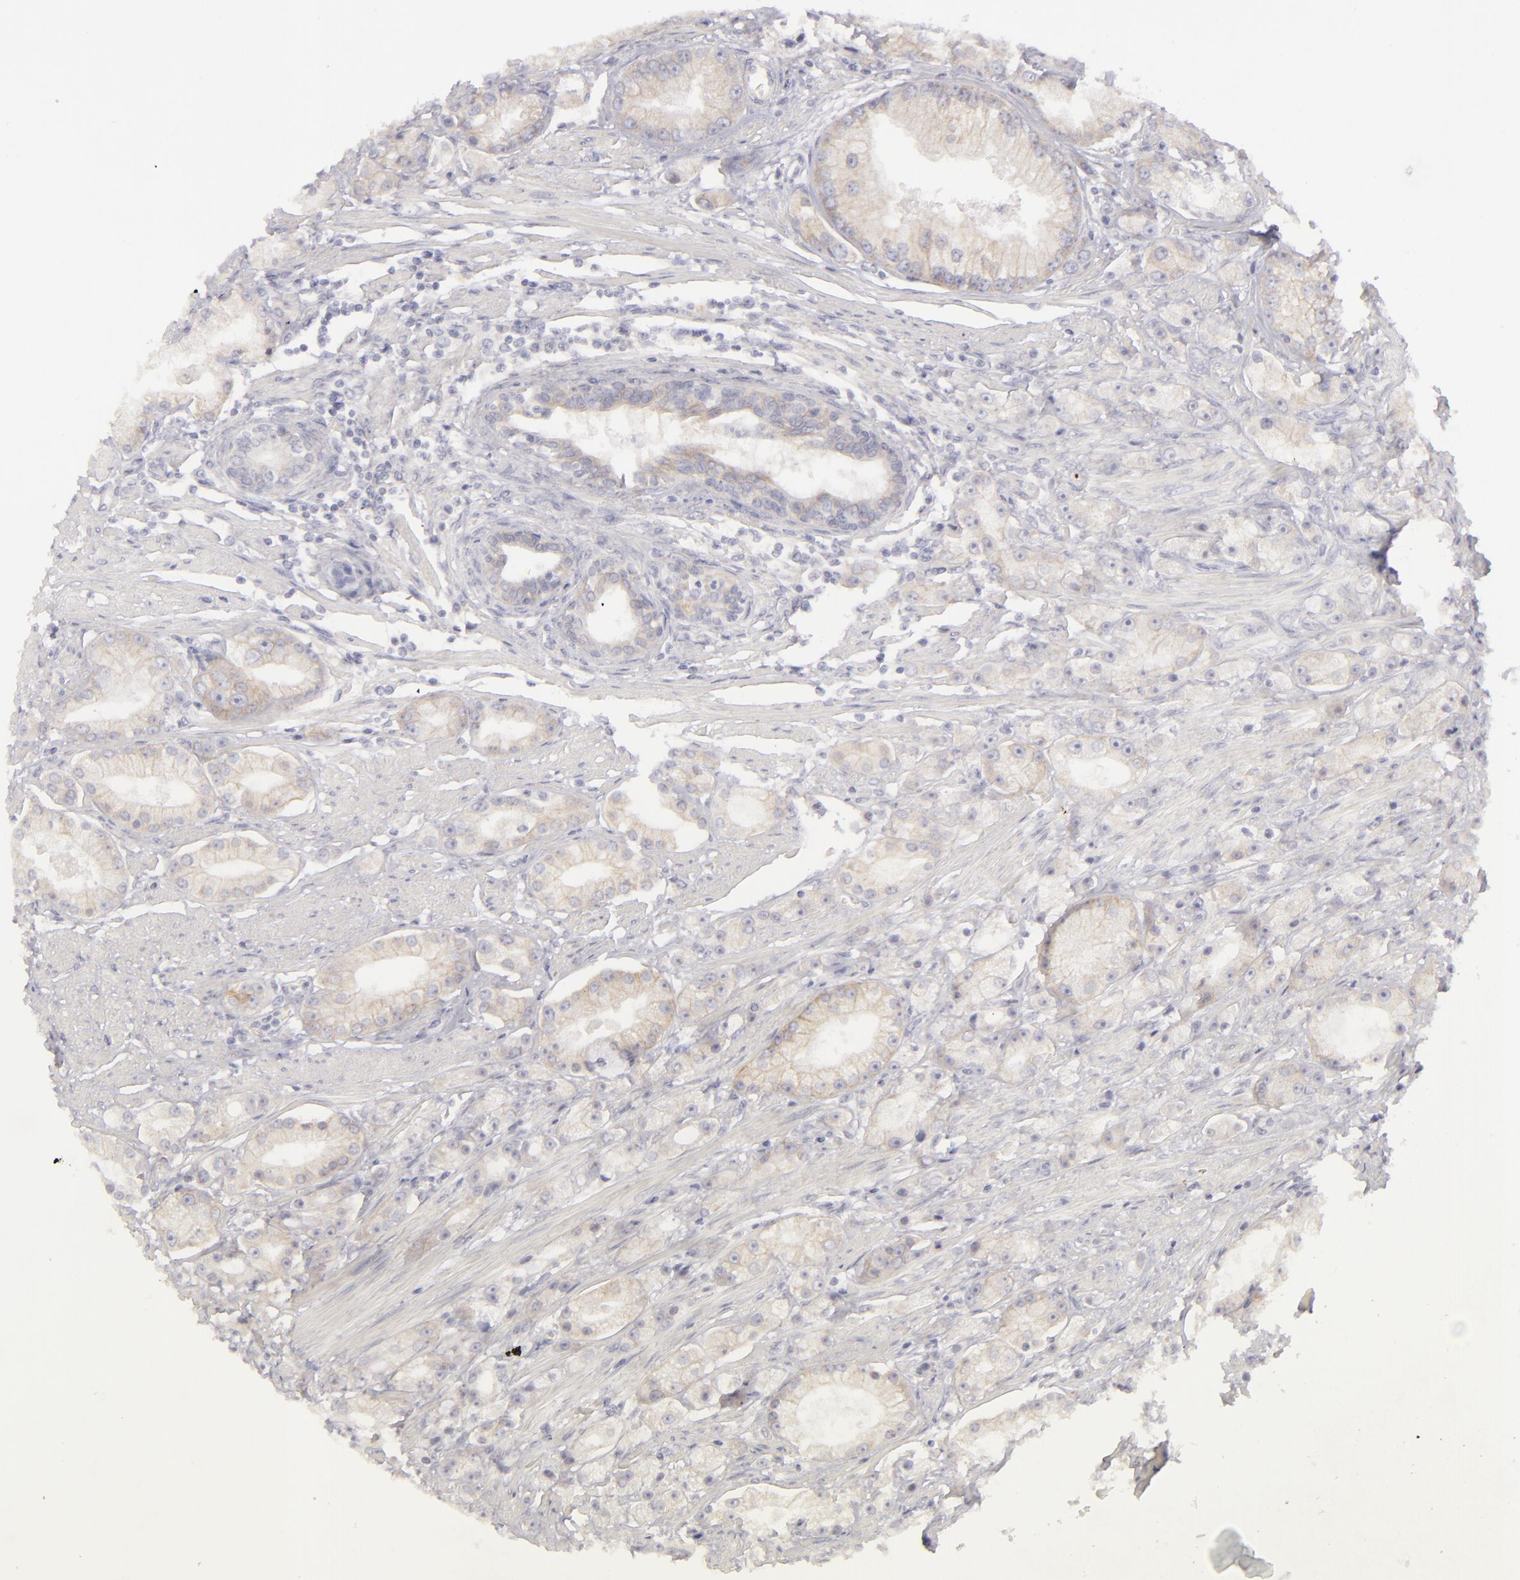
{"staining": {"intensity": "weak", "quantity": "25%-75%", "location": "cytoplasmic/membranous"}, "tissue": "prostate cancer", "cell_type": "Tumor cells", "image_type": "cancer", "snomed": [{"axis": "morphology", "description": "Adenocarcinoma, Medium grade"}, {"axis": "topography", "description": "Prostate"}], "caption": "Prostate cancer stained for a protein (brown) demonstrates weak cytoplasmic/membranous positive expression in about 25%-75% of tumor cells.", "gene": "DLG4", "patient": {"sex": "male", "age": 72}}